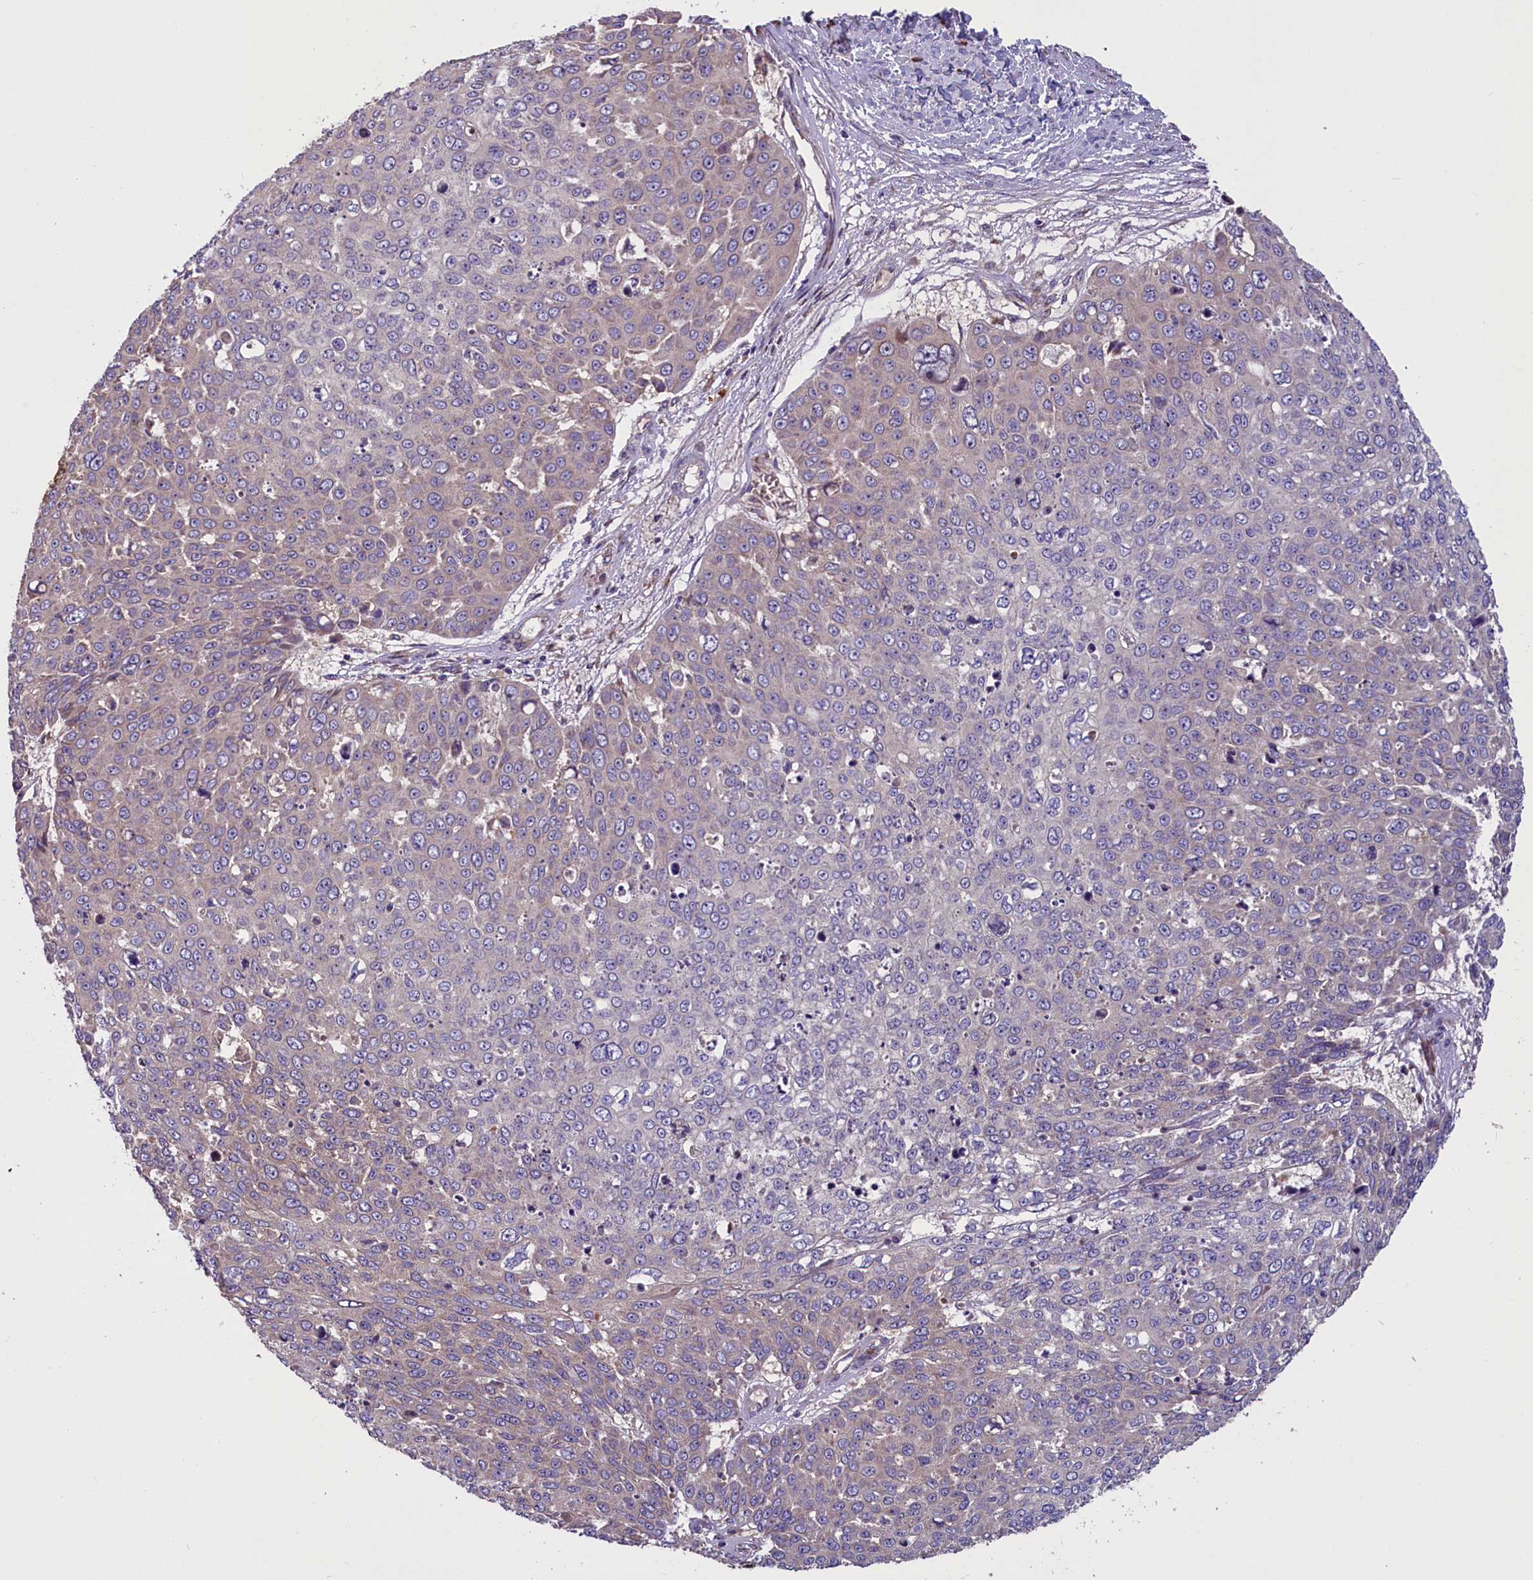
{"staining": {"intensity": "weak", "quantity": "<25%", "location": "cytoplasmic/membranous"}, "tissue": "skin cancer", "cell_type": "Tumor cells", "image_type": "cancer", "snomed": [{"axis": "morphology", "description": "Squamous cell carcinoma, NOS"}, {"axis": "topography", "description": "Skin"}], "caption": "The image displays no significant expression in tumor cells of squamous cell carcinoma (skin).", "gene": "FRY", "patient": {"sex": "male", "age": 71}}